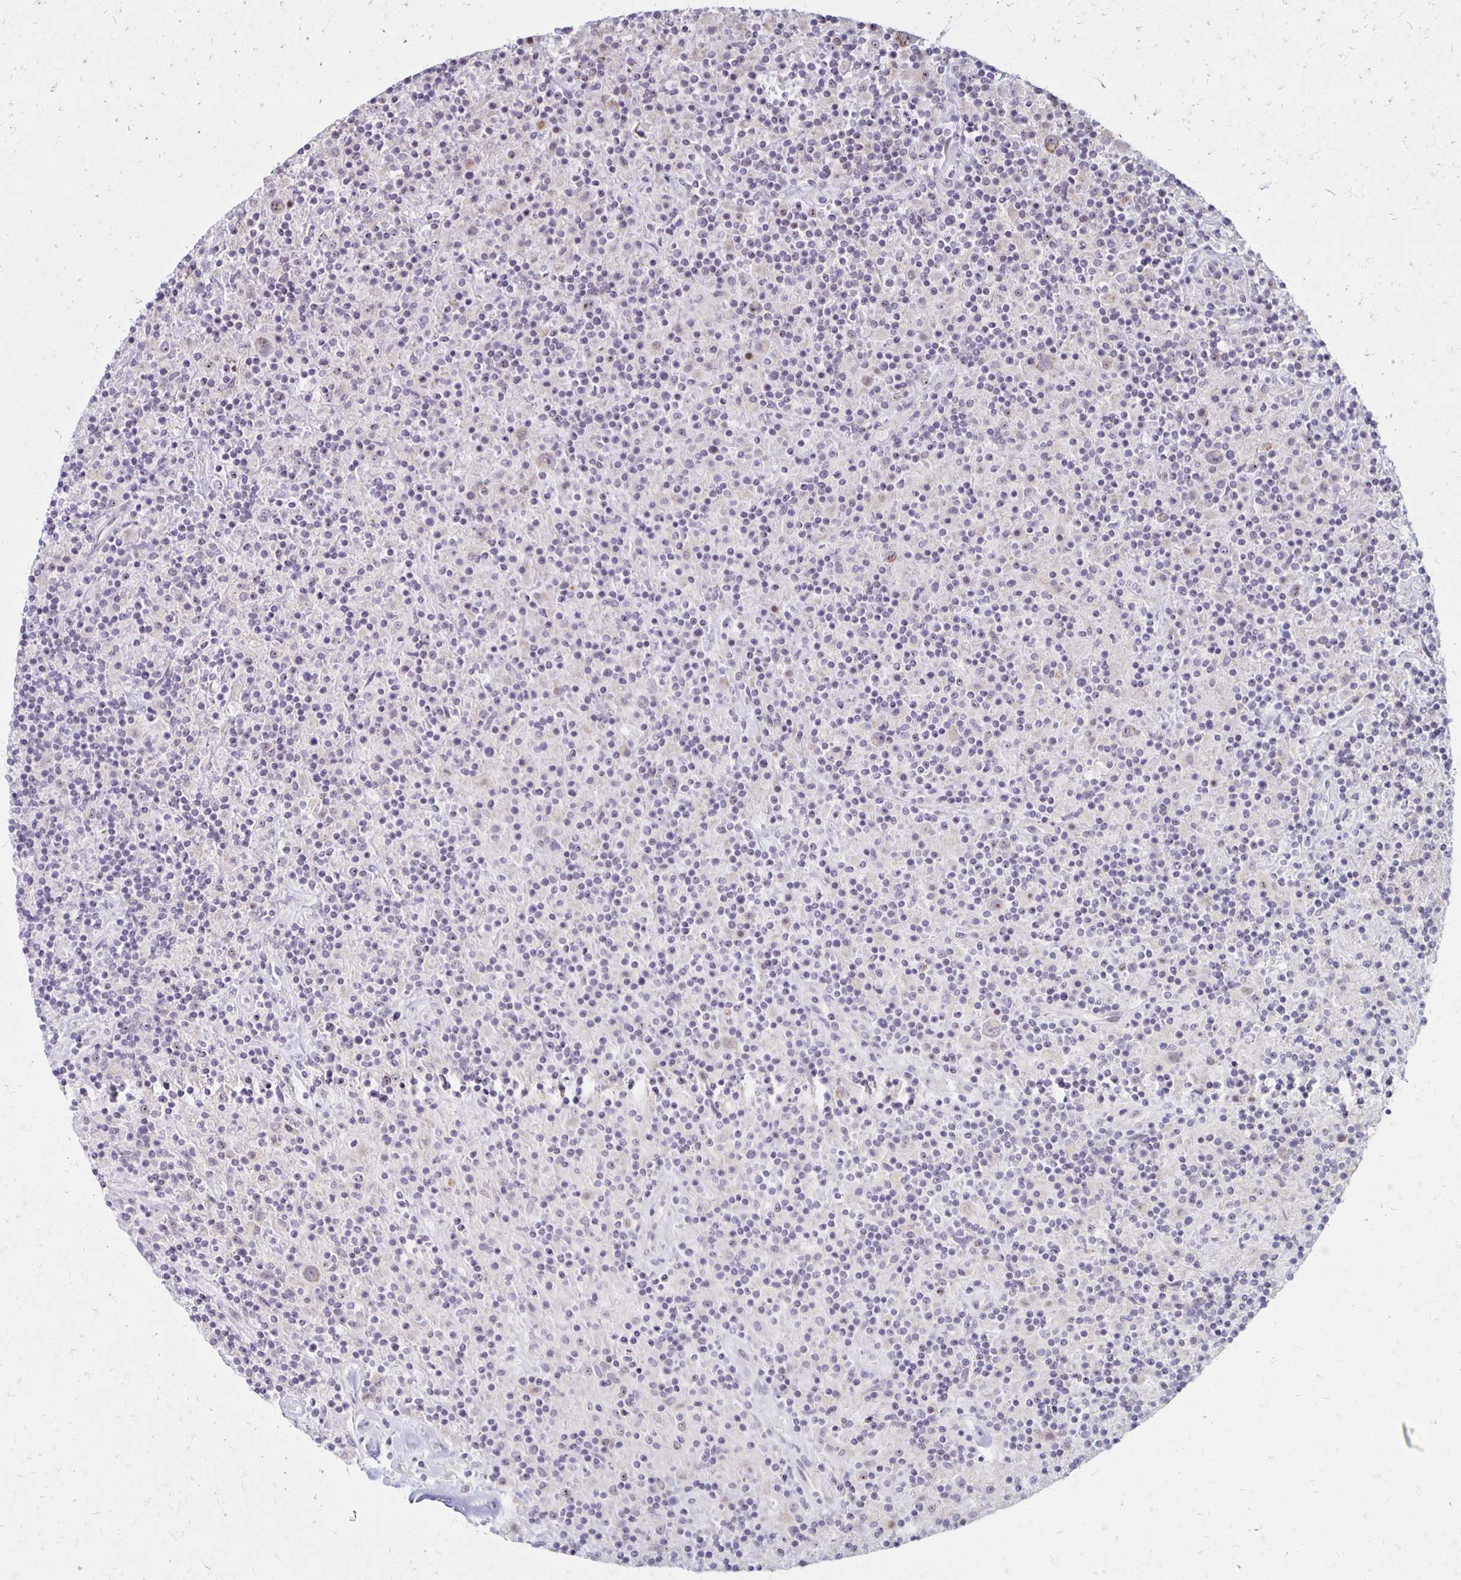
{"staining": {"intensity": "negative", "quantity": "none", "location": "none"}, "tissue": "lymphoma", "cell_type": "Tumor cells", "image_type": "cancer", "snomed": [{"axis": "morphology", "description": "Hodgkin's disease, NOS"}, {"axis": "topography", "description": "Lymph node"}], "caption": "High magnification brightfield microscopy of Hodgkin's disease stained with DAB (brown) and counterstained with hematoxylin (blue): tumor cells show no significant positivity.", "gene": "DAGLA", "patient": {"sex": "male", "age": 70}}